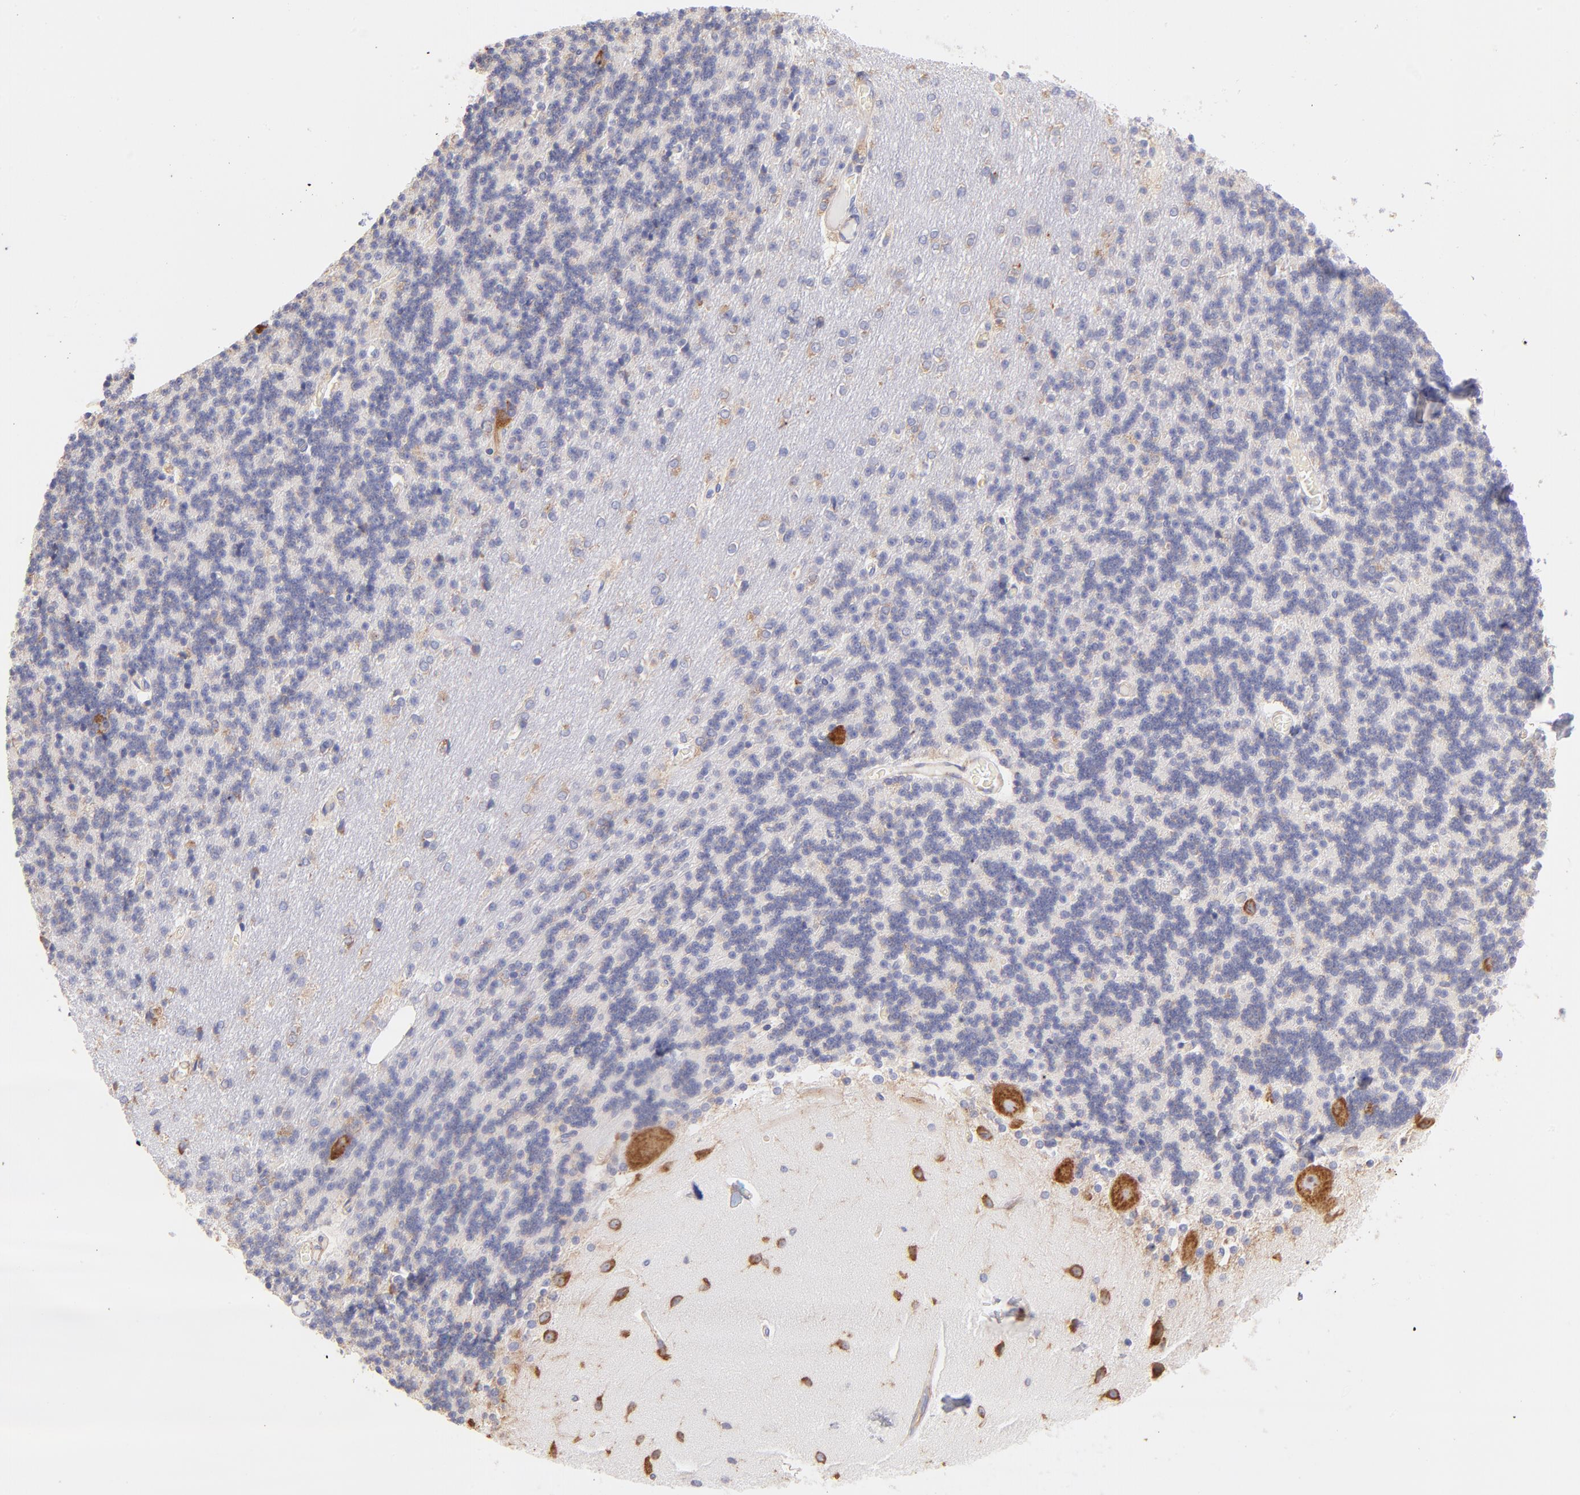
{"staining": {"intensity": "negative", "quantity": "none", "location": "none"}, "tissue": "cerebellum", "cell_type": "Cells in granular layer", "image_type": "normal", "snomed": [{"axis": "morphology", "description": "Normal tissue, NOS"}, {"axis": "topography", "description": "Cerebellum"}], "caption": "High magnification brightfield microscopy of benign cerebellum stained with DAB (3,3'-diaminobenzidine) (brown) and counterstained with hematoxylin (blue): cells in granular layer show no significant staining. (DAB immunohistochemistry visualized using brightfield microscopy, high magnification).", "gene": "RPL30", "patient": {"sex": "female", "age": 54}}